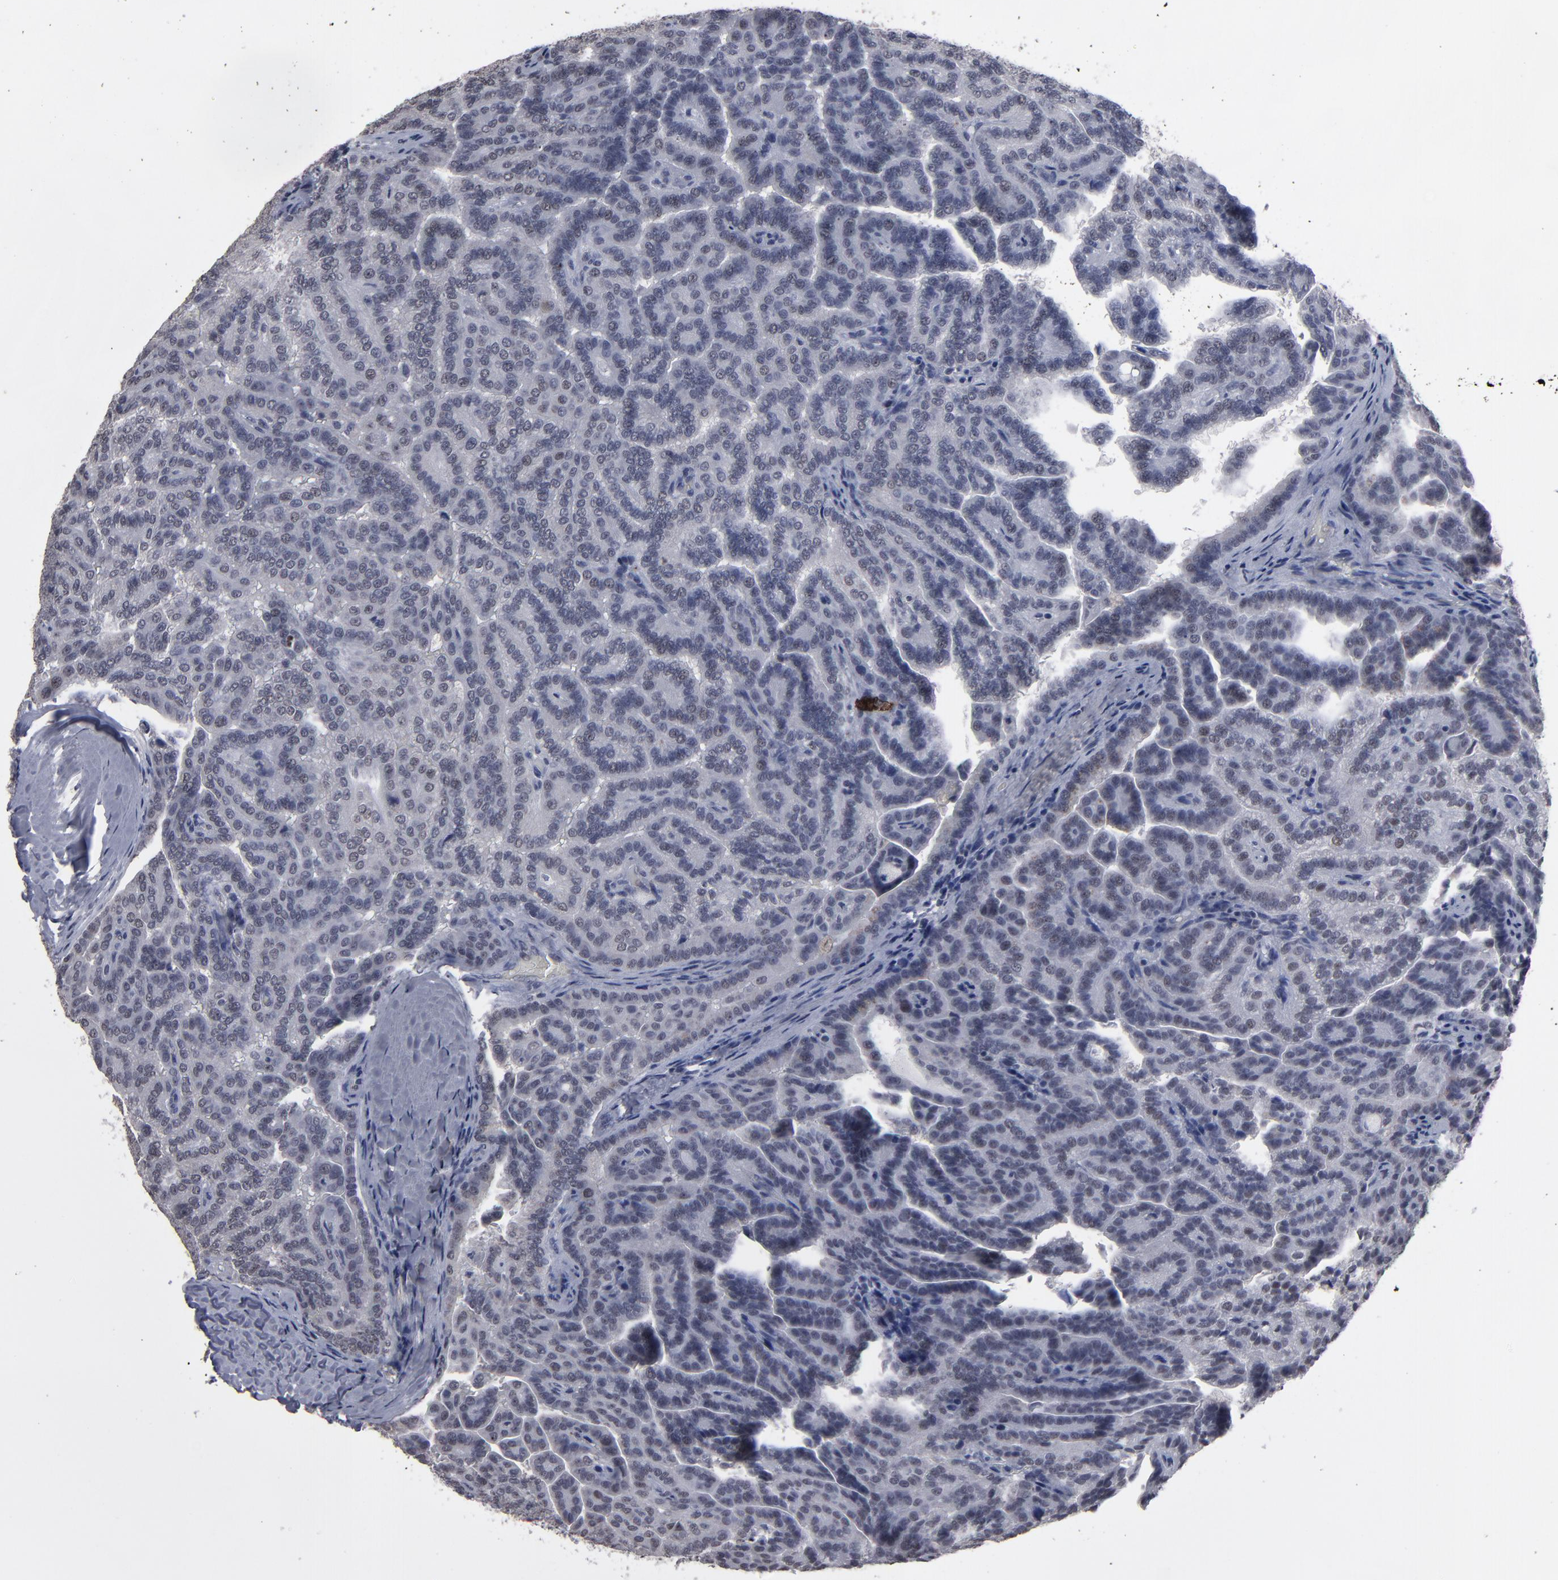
{"staining": {"intensity": "negative", "quantity": "none", "location": "none"}, "tissue": "renal cancer", "cell_type": "Tumor cells", "image_type": "cancer", "snomed": [{"axis": "morphology", "description": "Adenocarcinoma, NOS"}, {"axis": "topography", "description": "Kidney"}], "caption": "Immunohistochemistry histopathology image of neoplastic tissue: human renal cancer (adenocarcinoma) stained with DAB (3,3'-diaminobenzidine) demonstrates no significant protein positivity in tumor cells.", "gene": "SSRP1", "patient": {"sex": "male", "age": 61}}